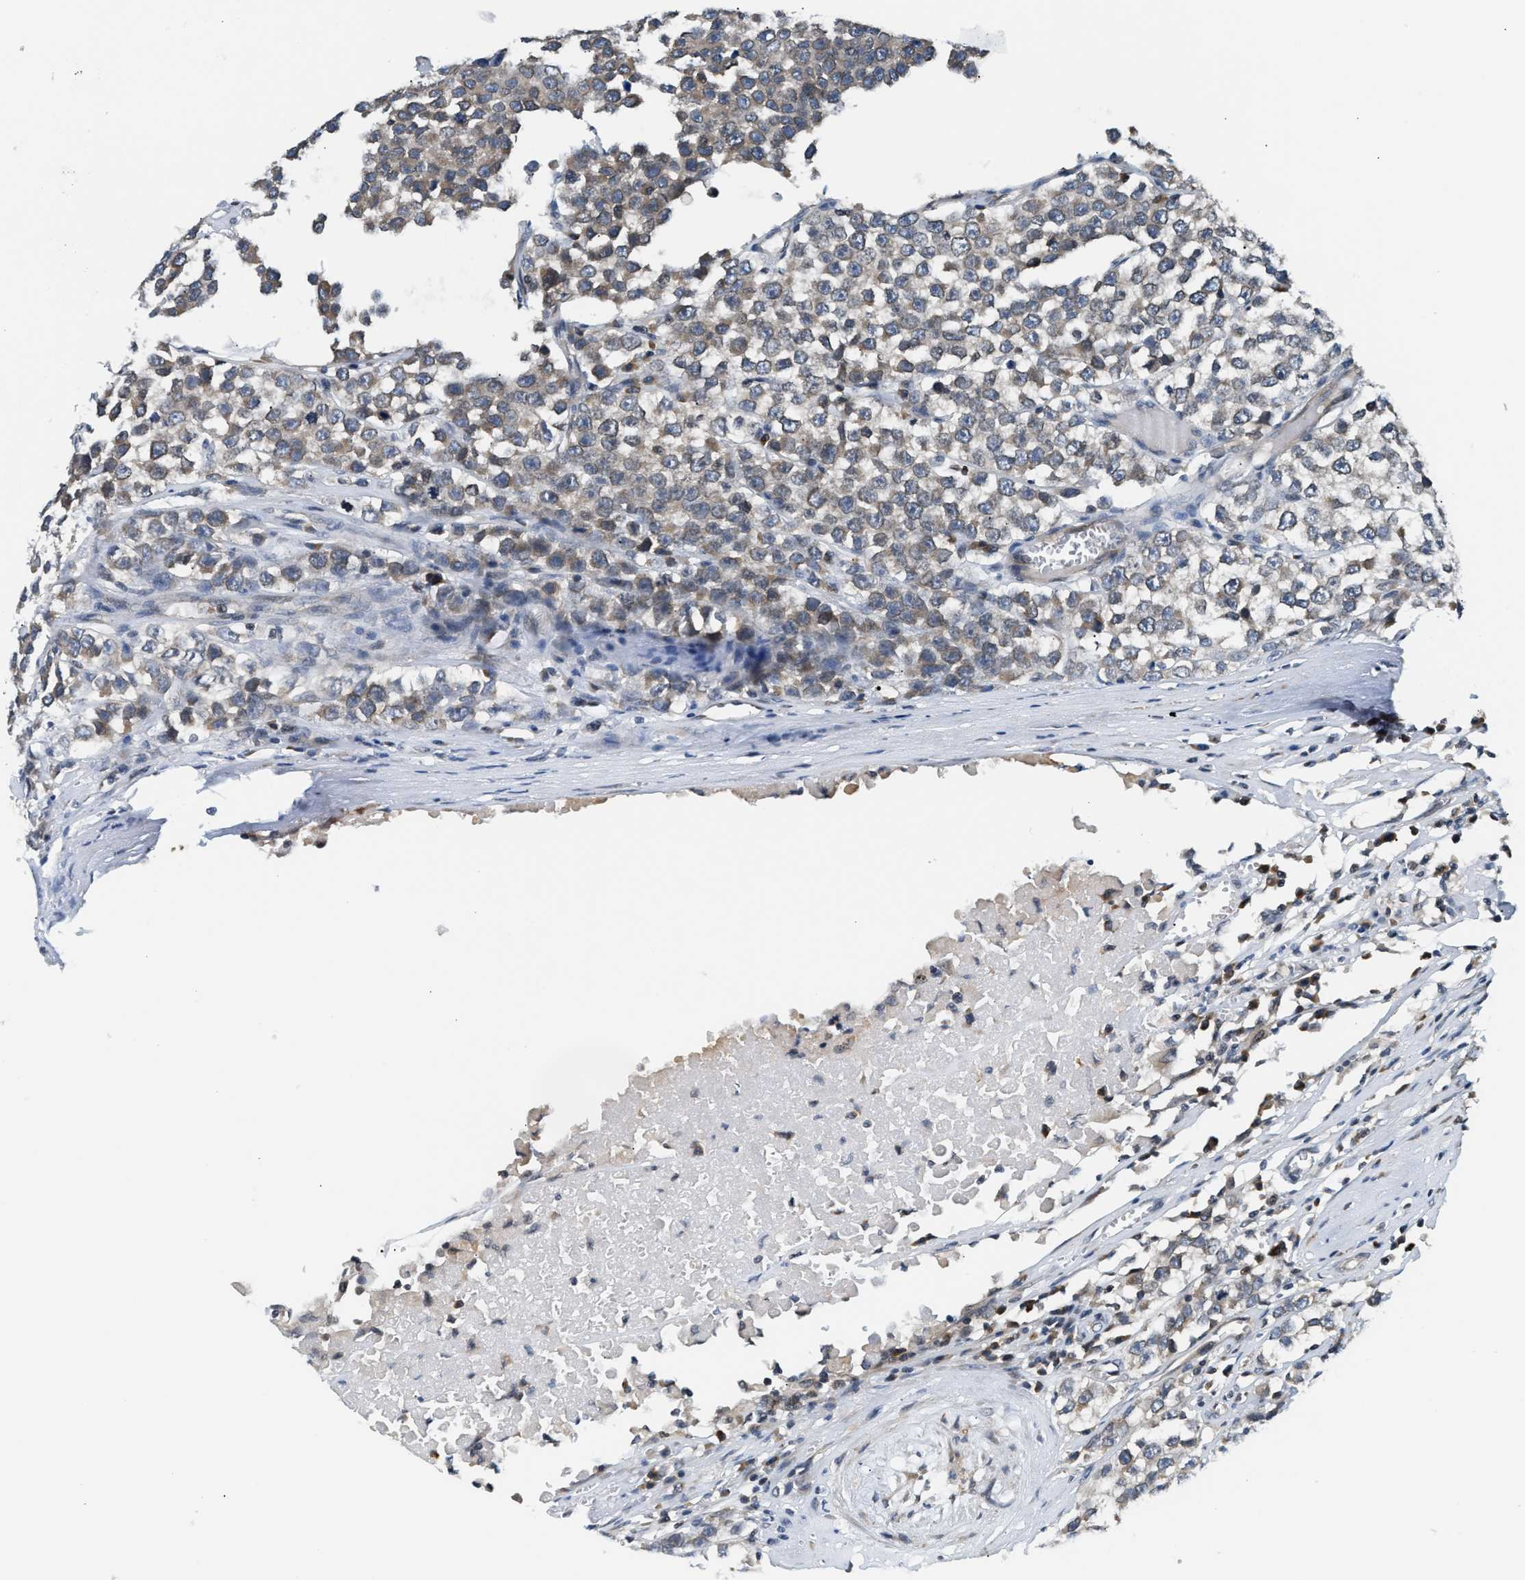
{"staining": {"intensity": "weak", "quantity": "<25%", "location": "cytoplasmic/membranous"}, "tissue": "testis cancer", "cell_type": "Tumor cells", "image_type": "cancer", "snomed": [{"axis": "morphology", "description": "Seminoma, NOS"}, {"axis": "morphology", "description": "Carcinoma, Embryonal, NOS"}, {"axis": "topography", "description": "Testis"}], "caption": "A high-resolution histopathology image shows immunohistochemistry (IHC) staining of testis cancer (seminoma), which shows no significant staining in tumor cells.", "gene": "RAB29", "patient": {"sex": "male", "age": 52}}